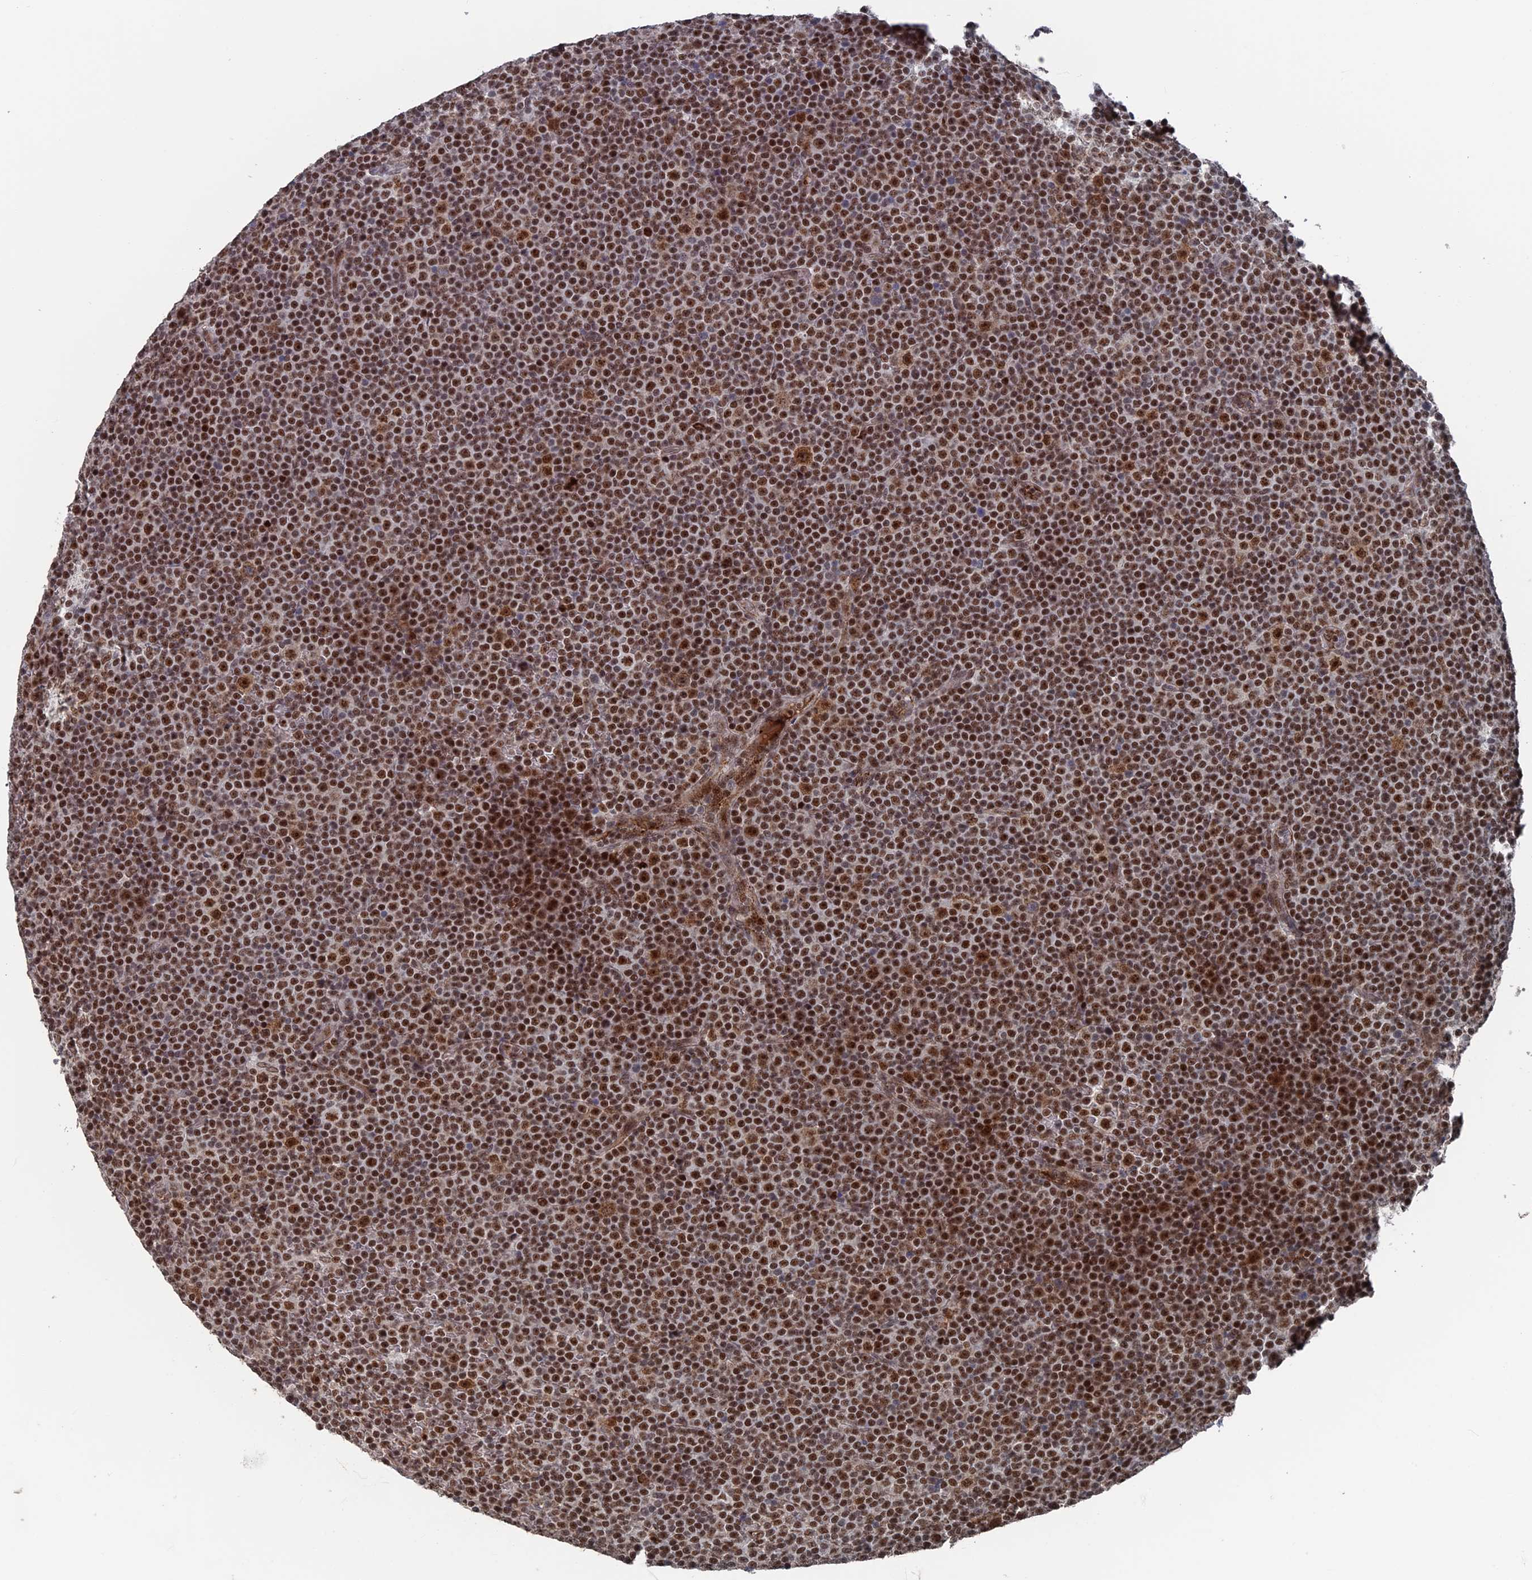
{"staining": {"intensity": "strong", "quantity": ">75%", "location": "nuclear"}, "tissue": "lymphoma", "cell_type": "Tumor cells", "image_type": "cancer", "snomed": [{"axis": "morphology", "description": "Malignant lymphoma, non-Hodgkin's type, Low grade"}, {"axis": "topography", "description": "Lymph node"}], "caption": "Human low-grade malignant lymphoma, non-Hodgkin's type stained for a protein (brown) displays strong nuclear positive positivity in approximately >75% of tumor cells.", "gene": "SH3D21", "patient": {"sex": "female", "age": 67}}